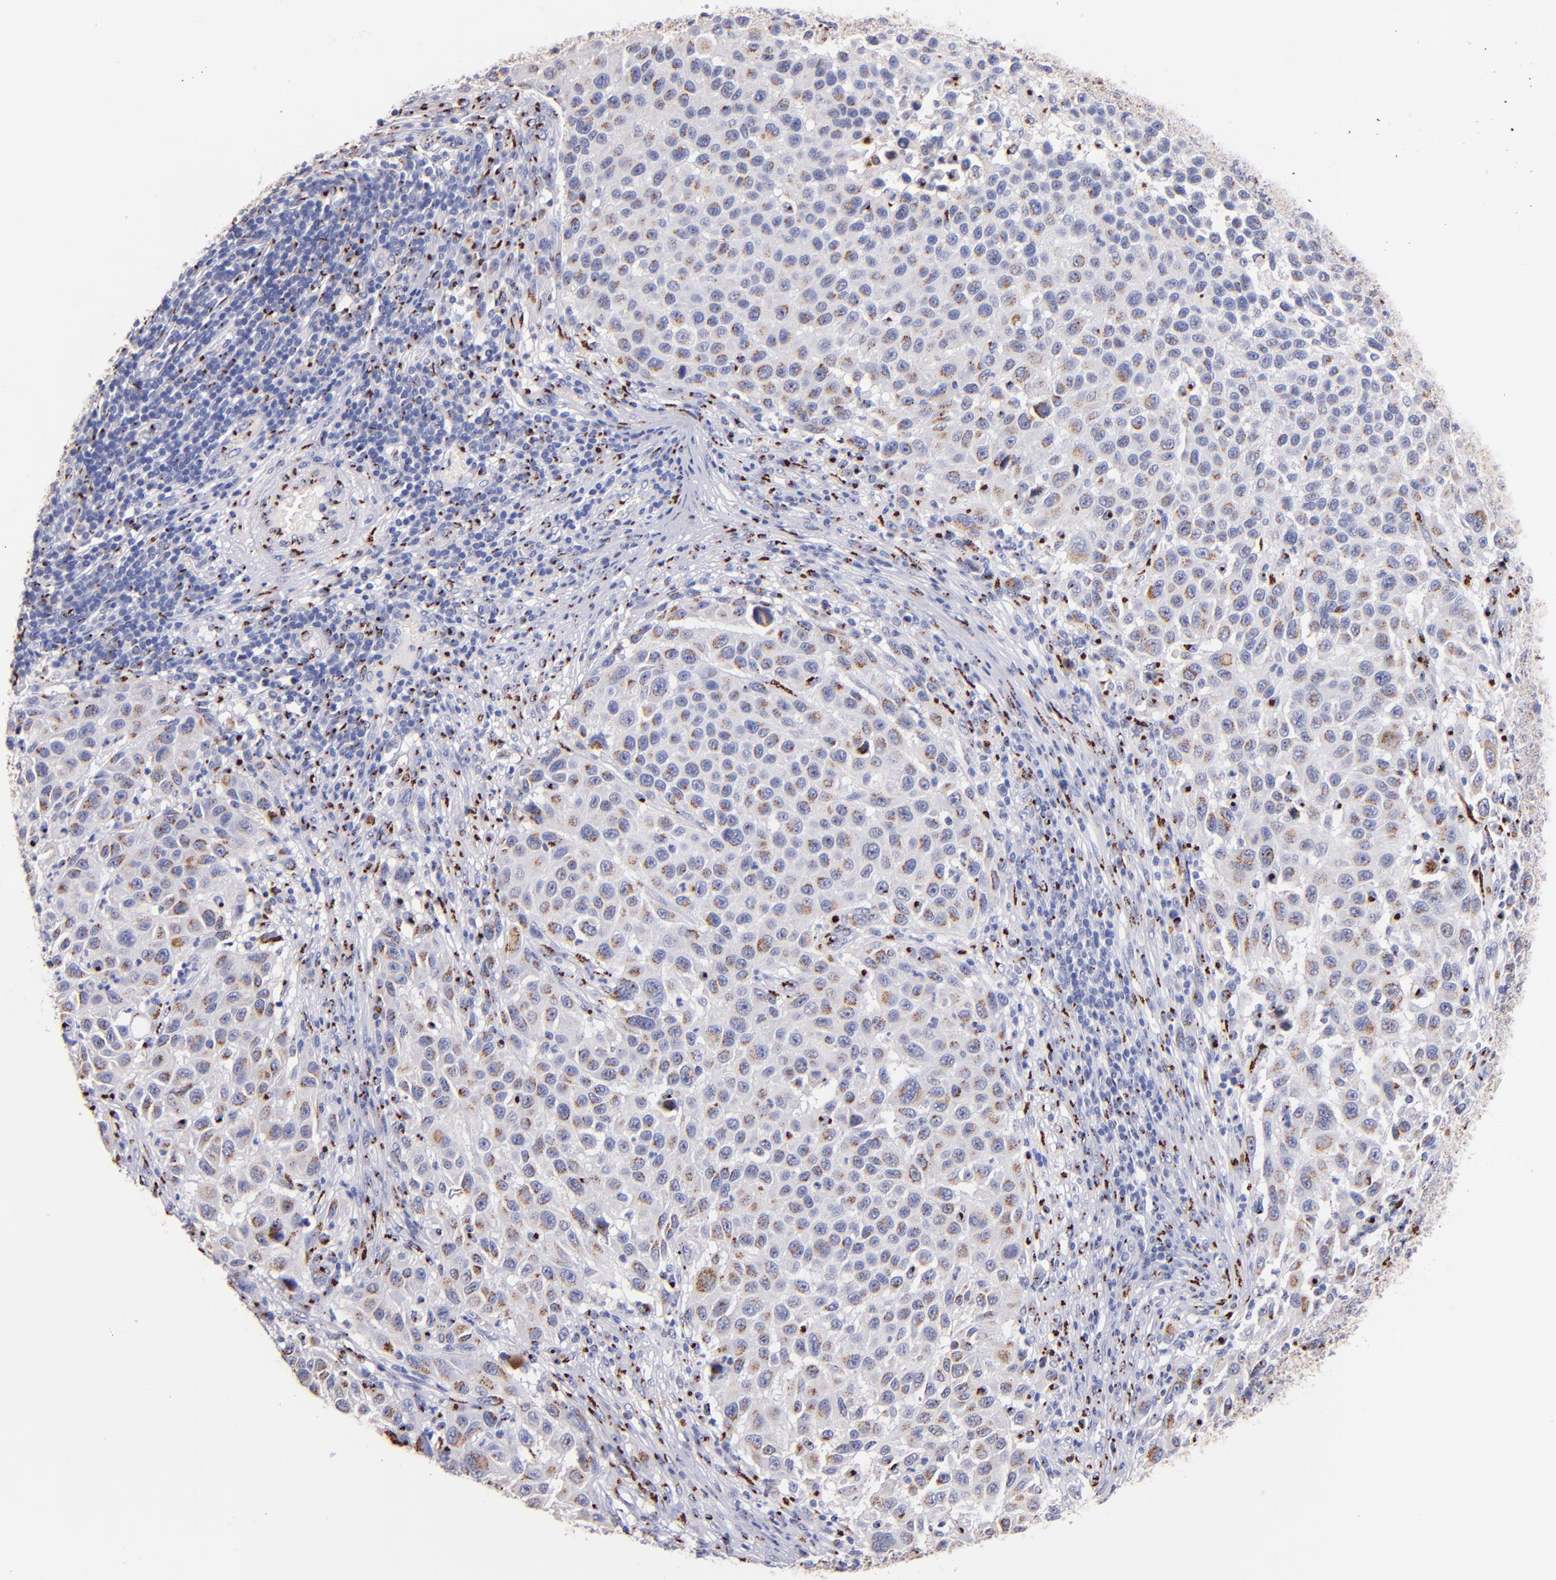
{"staining": {"intensity": "weak", "quantity": ">75%", "location": "cytoplasmic/membranous"}, "tissue": "melanoma", "cell_type": "Tumor cells", "image_type": "cancer", "snomed": [{"axis": "morphology", "description": "Malignant melanoma, Metastatic site"}, {"axis": "topography", "description": "Lymph node"}], "caption": "Tumor cells reveal low levels of weak cytoplasmic/membranous expression in approximately >75% of cells in malignant melanoma (metastatic site).", "gene": "GOLIM4", "patient": {"sex": "male", "age": 61}}